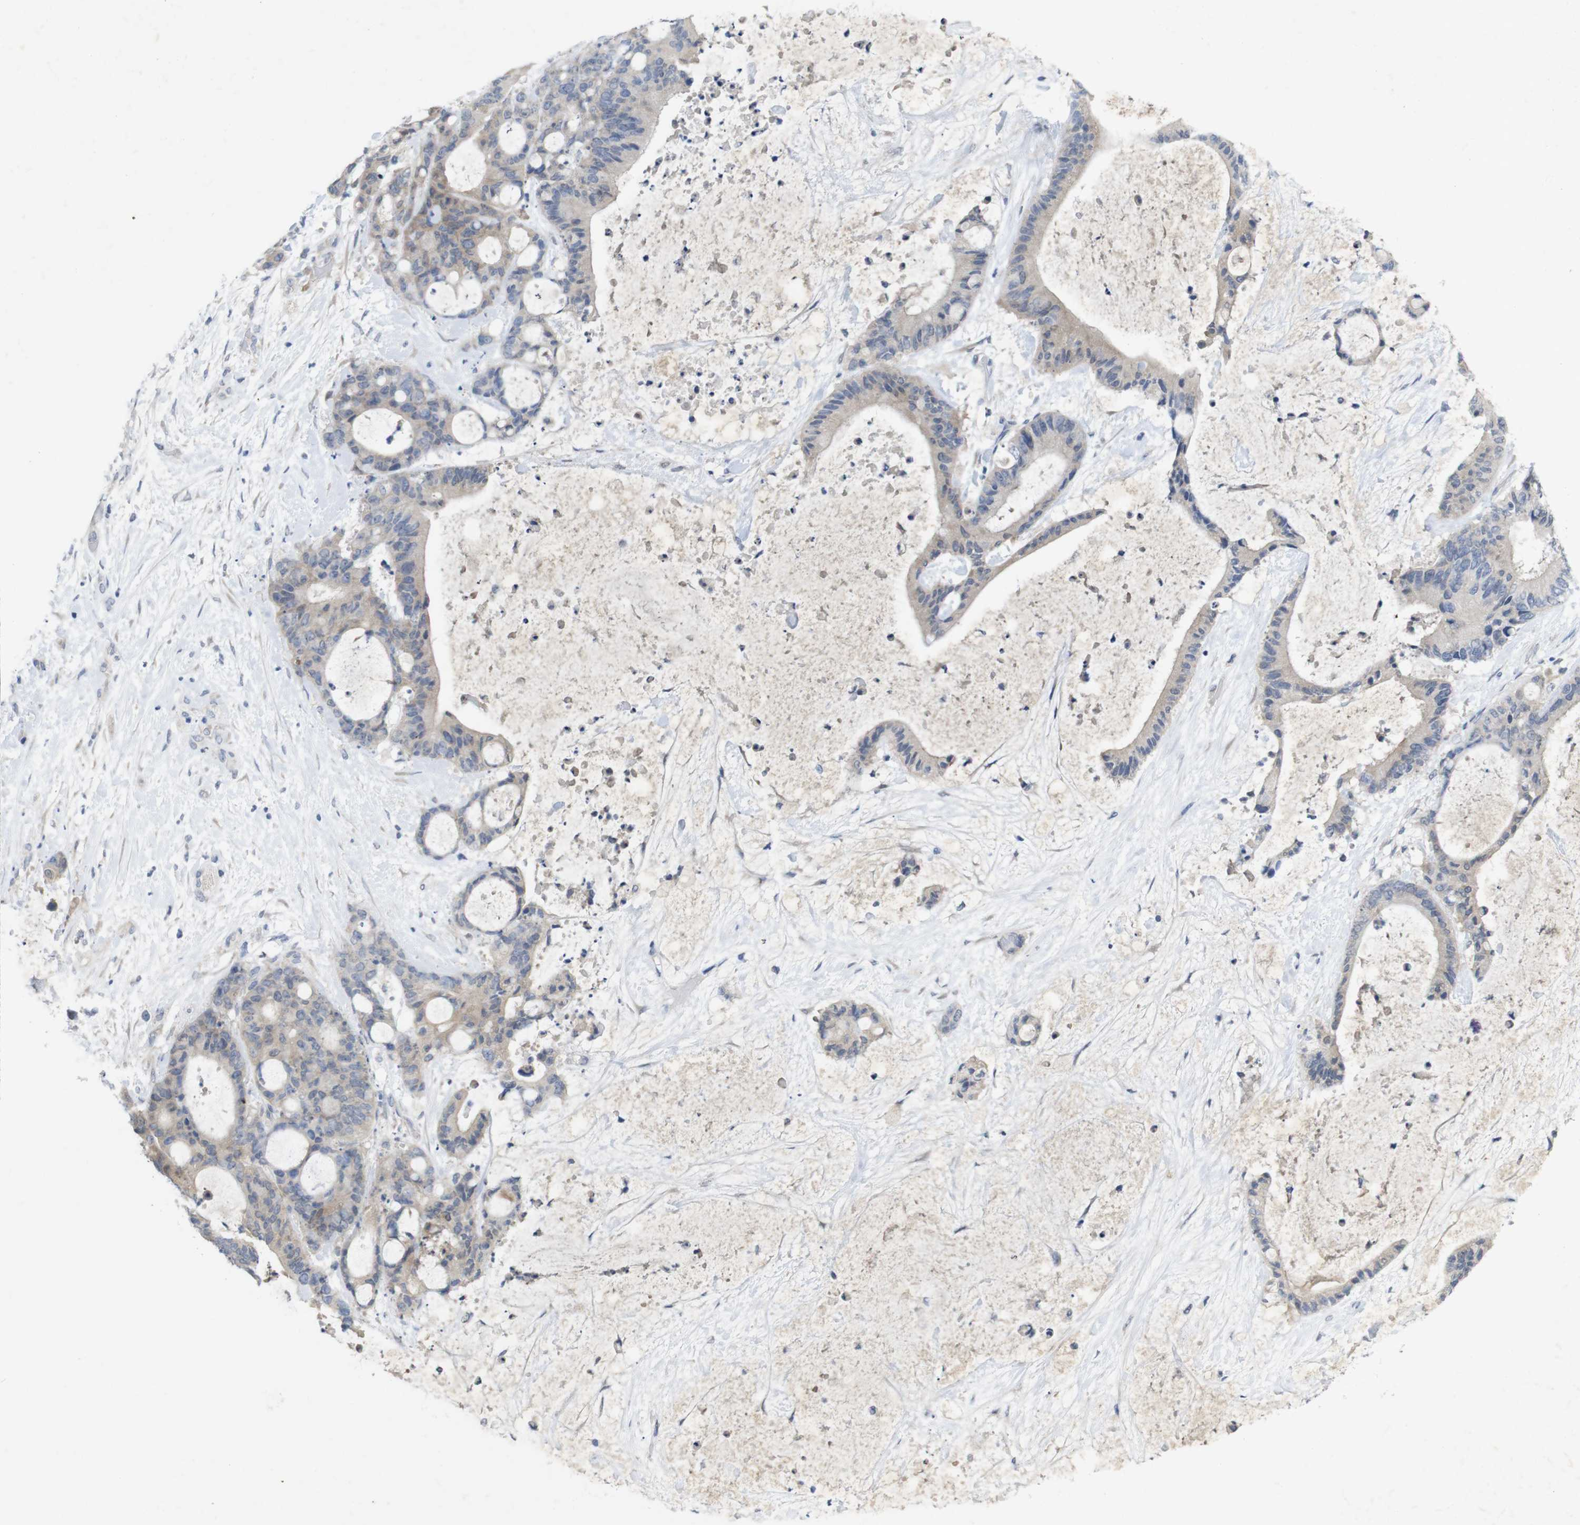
{"staining": {"intensity": "weak", "quantity": "25%-75%", "location": "cytoplasmic/membranous"}, "tissue": "liver cancer", "cell_type": "Tumor cells", "image_type": "cancer", "snomed": [{"axis": "morphology", "description": "Cholangiocarcinoma"}, {"axis": "topography", "description": "Liver"}], "caption": "Human cholangiocarcinoma (liver) stained with a brown dye reveals weak cytoplasmic/membranous positive positivity in about 25%-75% of tumor cells.", "gene": "BCAR3", "patient": {"sex": "female", "age": 73}}